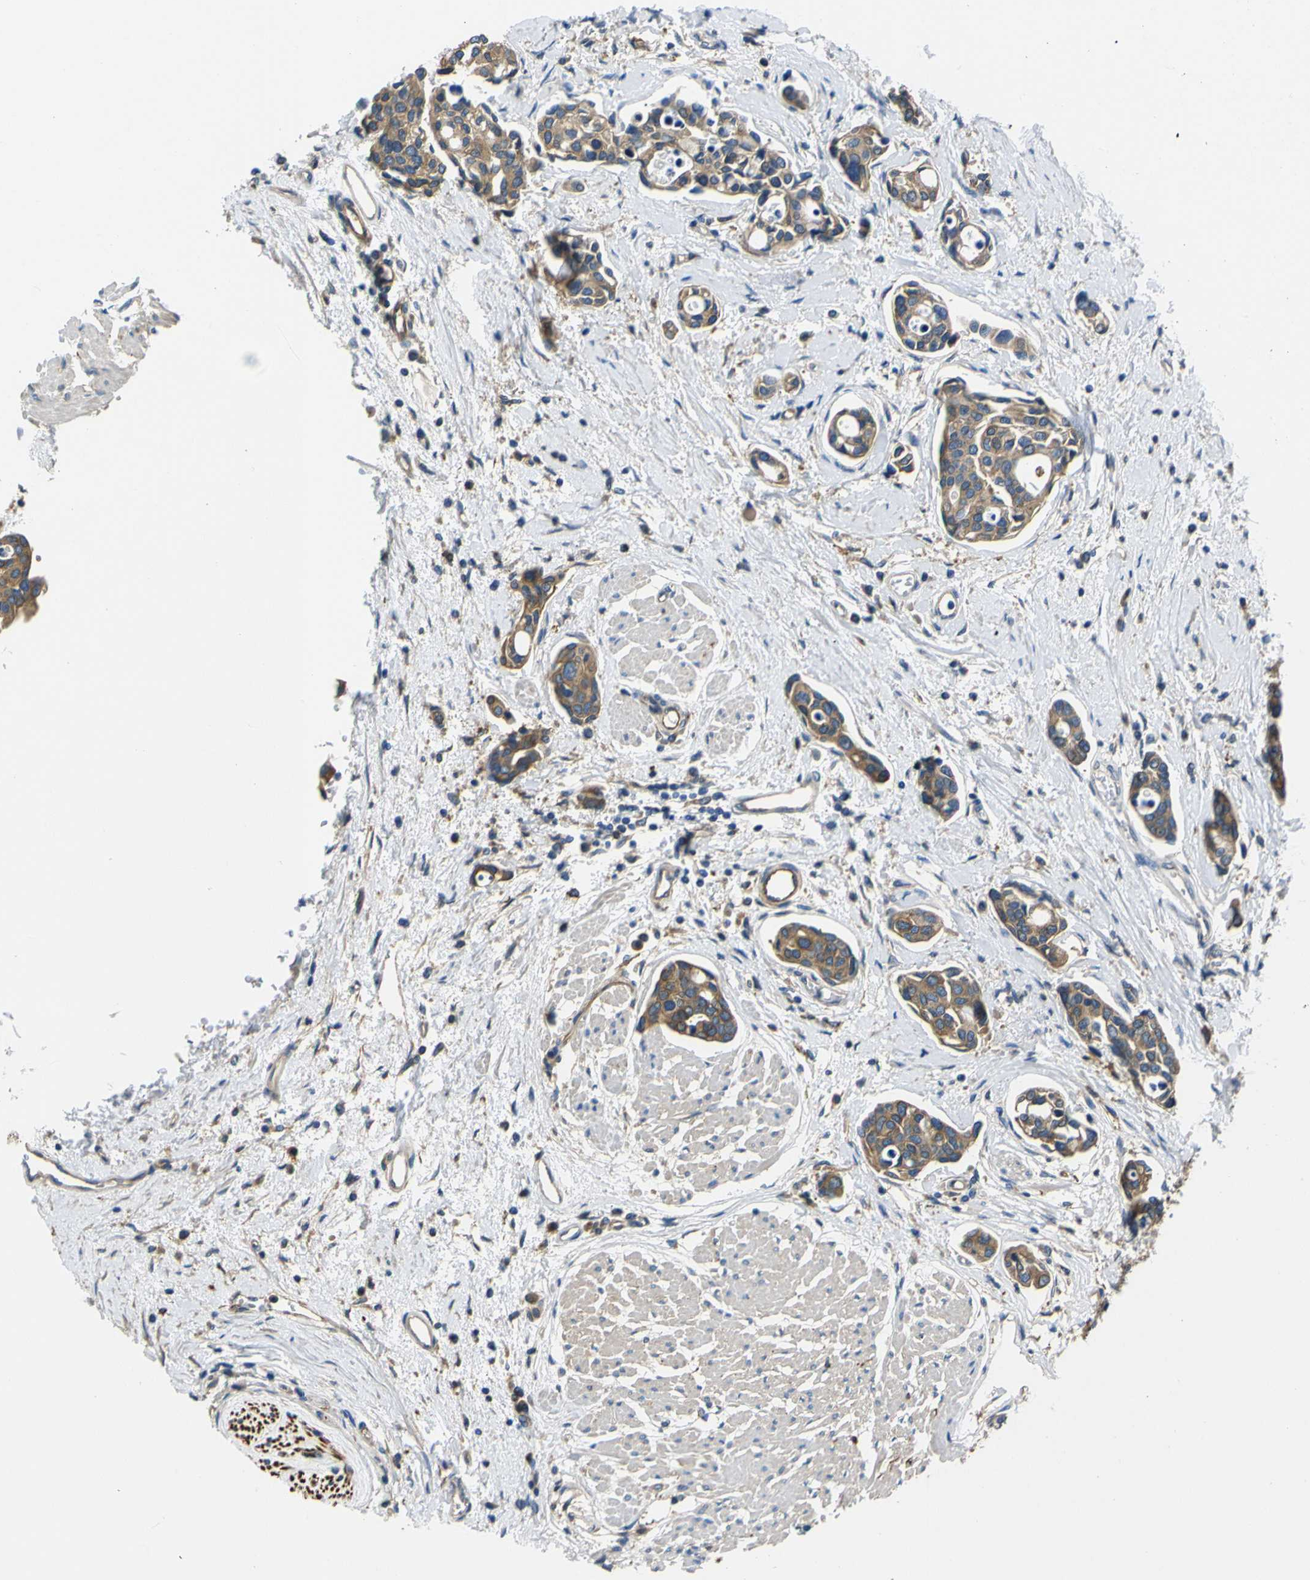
{"staining": {"intensity": "moderate", "quantity": ">75%", "location": "cytoplasmic/membranous"}, "tissue": "urothelial cancer", "cell_type": "Tumor cells", "image_type": "cancer", "snomed": [{"axis": "morphology", "description": "Urothelial carcinoma, High grade"}, {"axis": "topography", "description": "Urinary bladder"}], "caption": "A micrograph of urothelial cancer stained for a protein demonstrates moderate cytoplasmic/membranous brown staining in tumor cells.", "gene": "TUBB", "patient": {"sex": "male", "age": 78}}